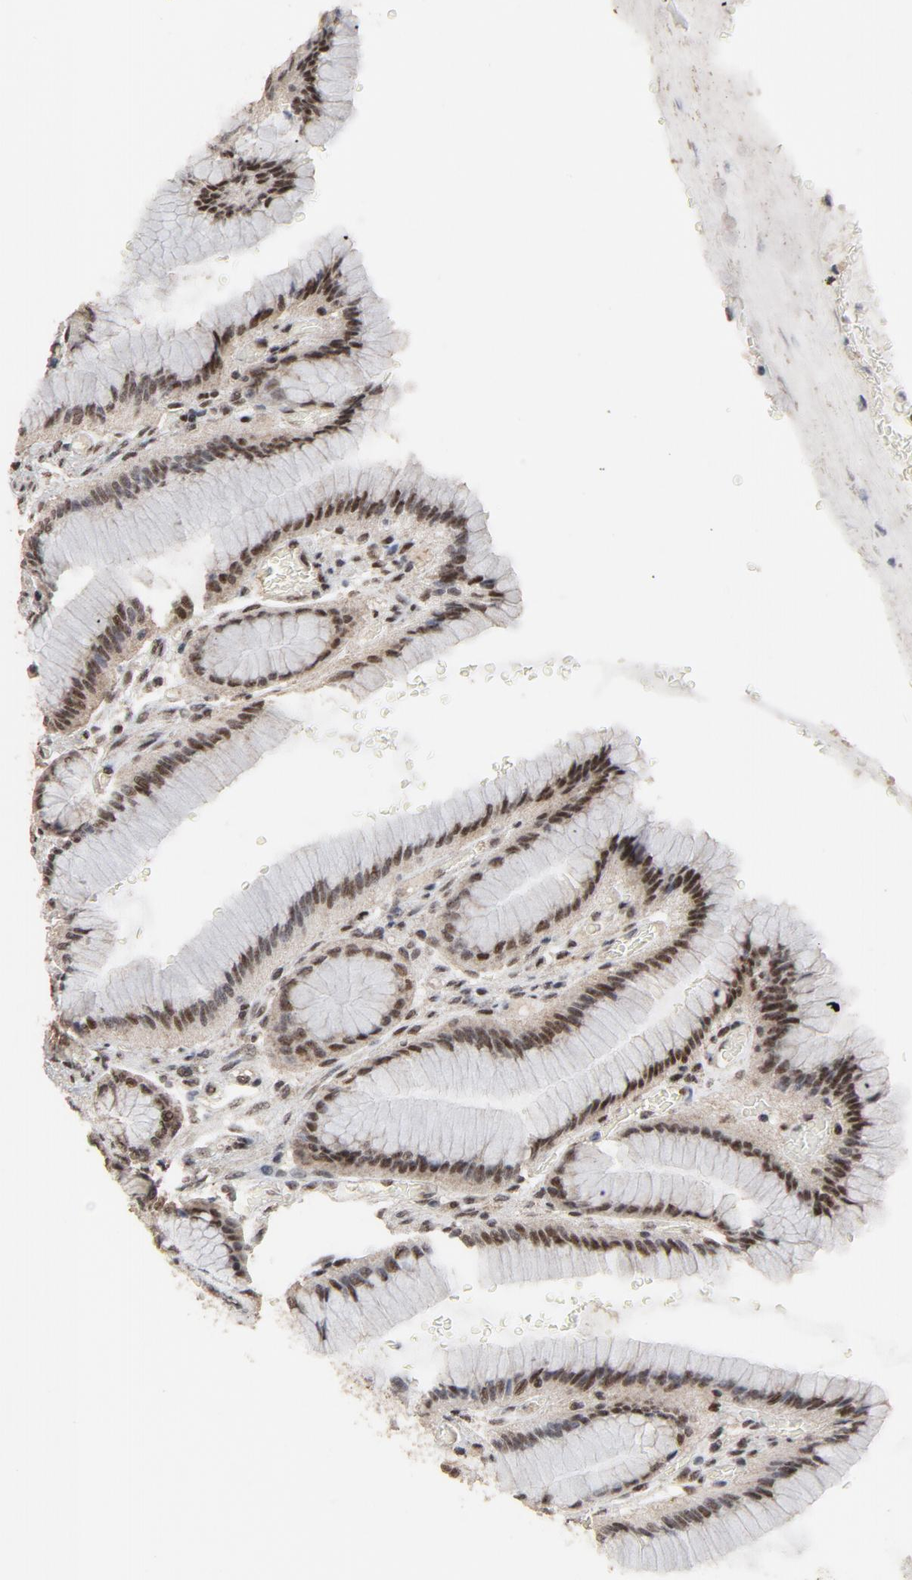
{"staining": {"intensity": "strong", "quantity": ">75%", "location": "cytoplasmic/membranous,nuclear"}, "tissue": "stomach", "cell_type": "Glandular cells", "image_type": "normal", "snomed": [{"axis": "morphology", "description": "Normal tissue, NOS"}, {"axis": "morphology", "description": "Adenocarcinoma, NOS"}, {"axis": "topography", "description": "Stomach"}, {"axis": "topography", "description": "Stomach, lower"}], "caption": "Protein staining shows strong cytoplasmic/membranous,nuclear positivity in approximately >75% of glandular cells in benign stomach. (DAB IHC, brown staining for protein, blue staining for nuclei).", "gene": "TP53RK", "patient": {"sex": "female", "age": 65}}